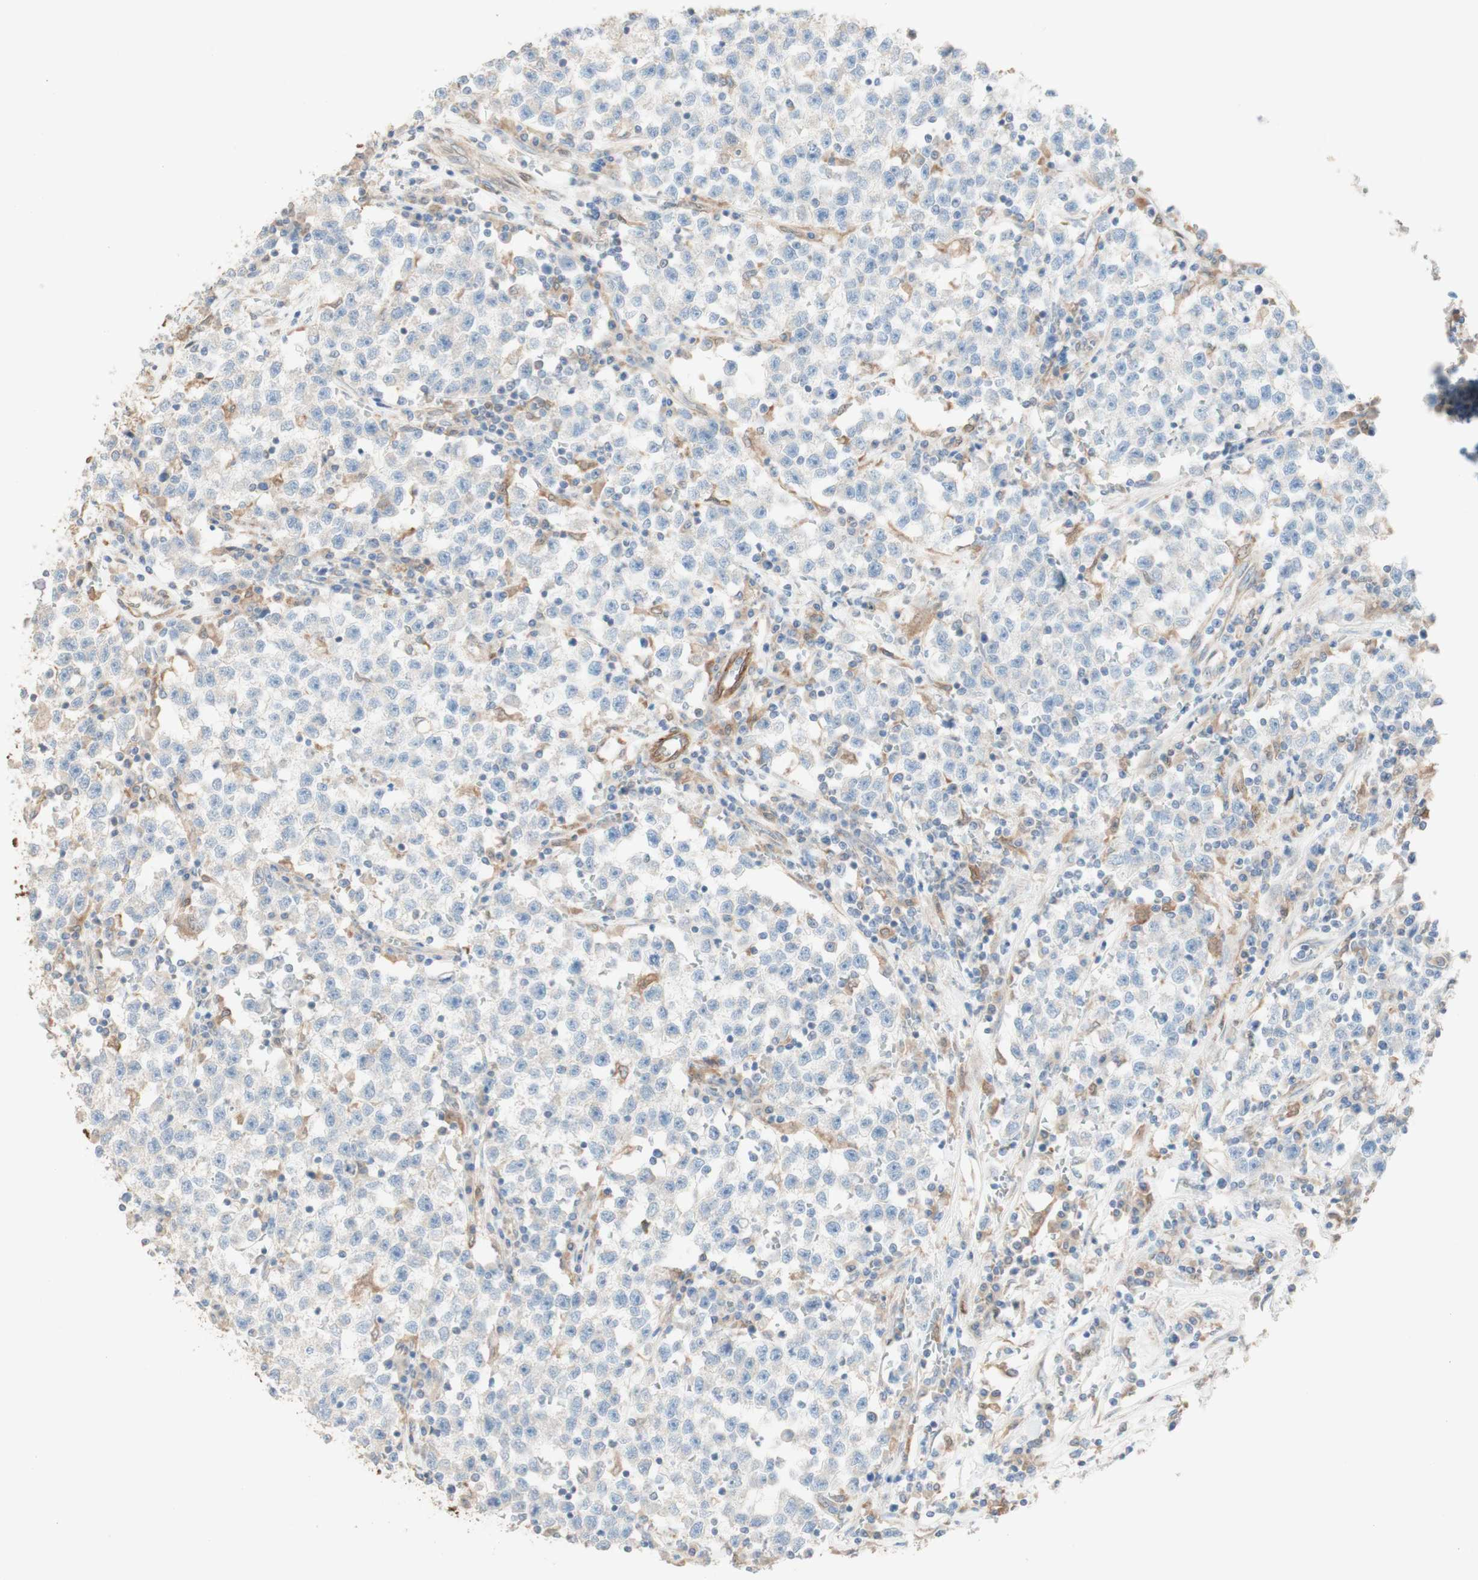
{"staining": {"intensity": "negative", "quantity": "none", "location": "none"}, "tissue": "testis cancer", "cell_type": "Tumor cells", "image_type": "cancer", "snomed": [{"axis": "morphology", "description": "Seminoma, NOS"}, {"axis": "topography", "description": "Testis"}], "caption": "Immunohistochemistry (IHC) of testis cancer reveals no expression in tumor cells. (DAB (3,3'-diaminobenzidine) immunohistochemistry (IHC) with hematoxylin counter stain).", "gene": "COMT", "patient": {"sex": "male", "age": 22}}